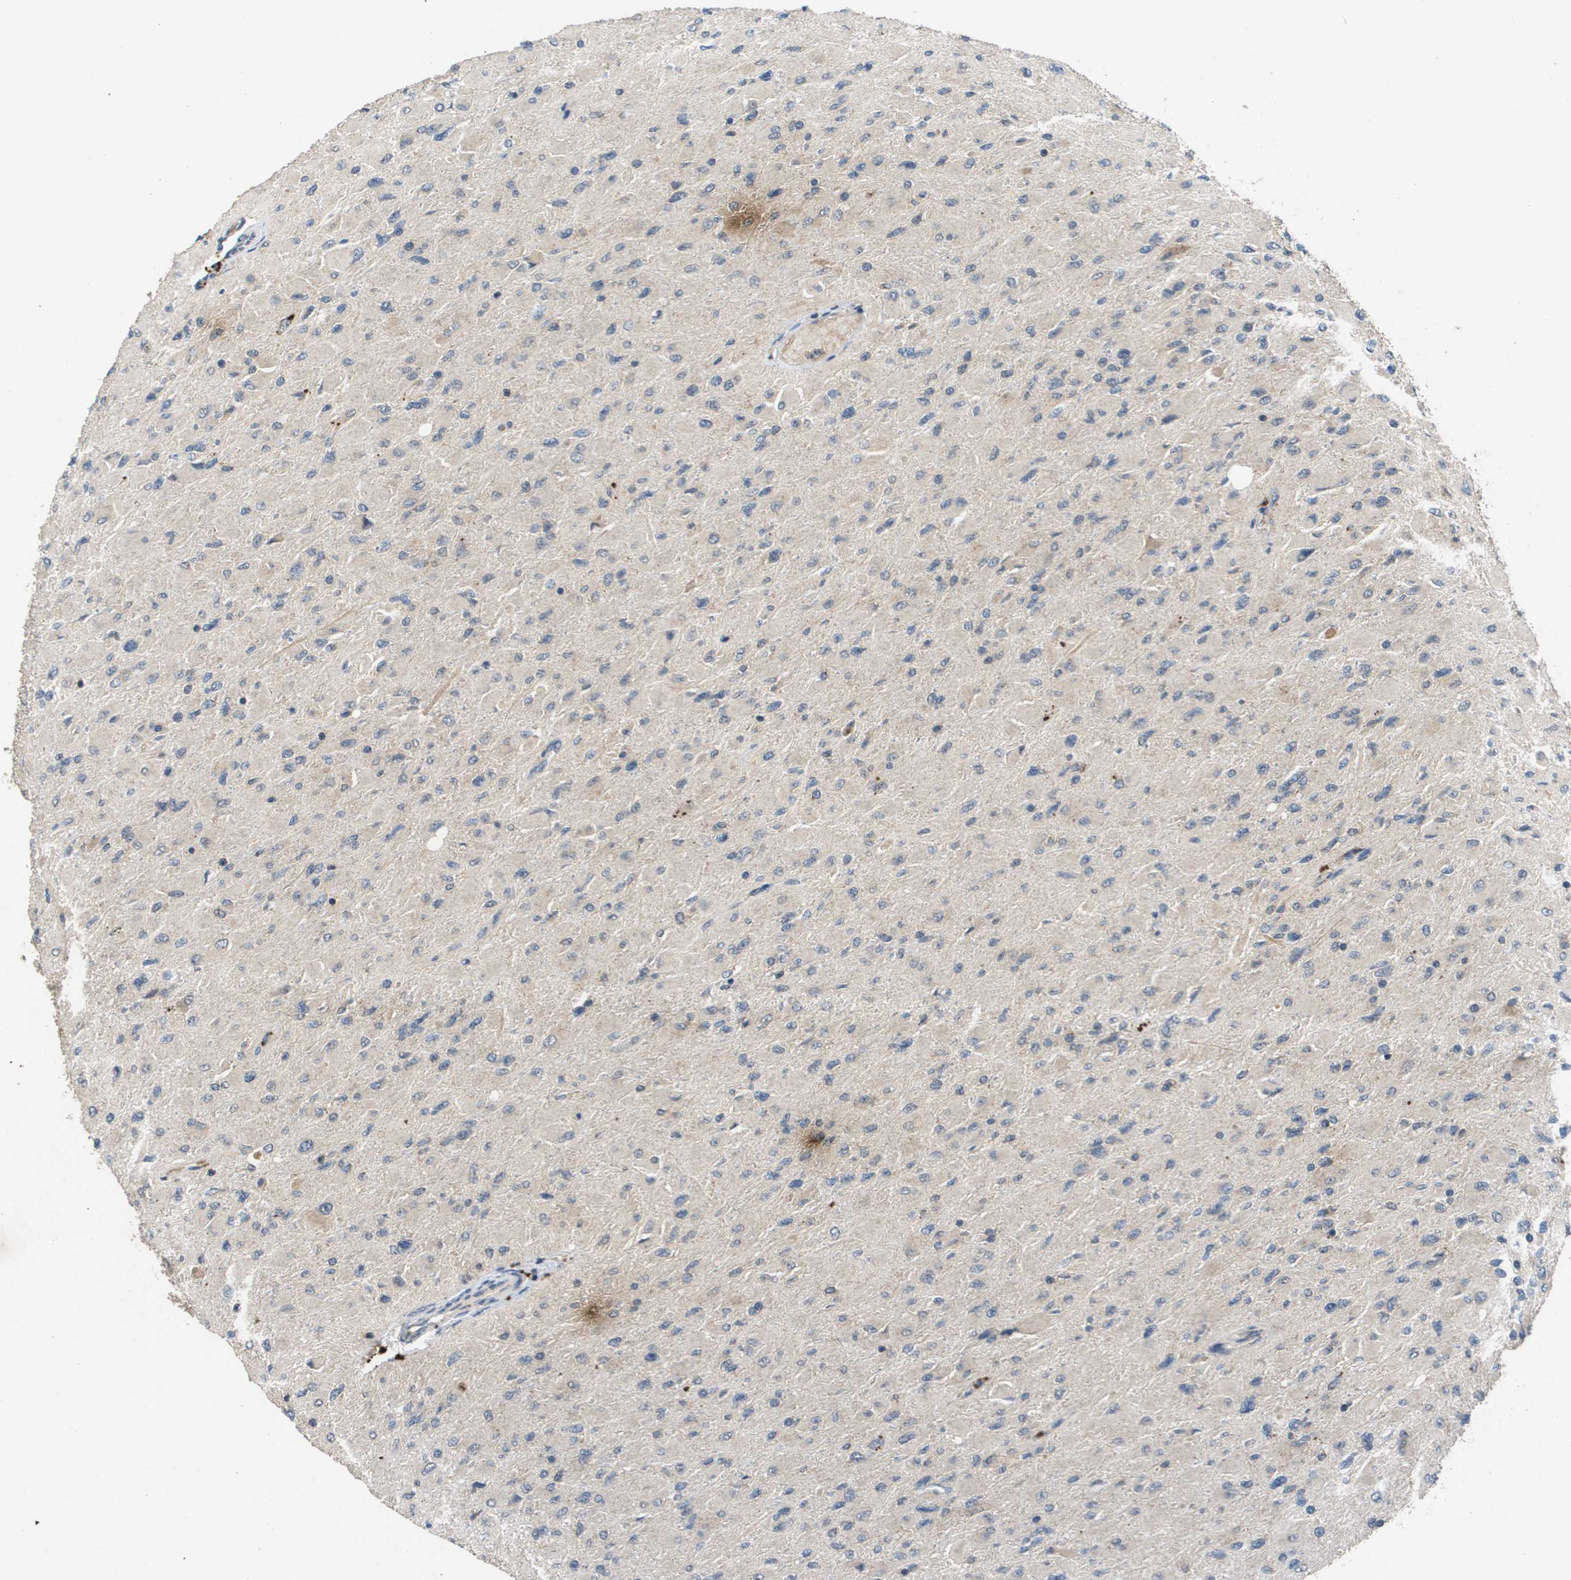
{"staining": {"intensity": "weak", "quantity": "<25%", "location": "cytoplasmic/membranous"}, "tissue": "glioma", "cell_type": "Tumor cells", "image_type": "cancer", "snomed": [{"axis": "morphology", "description": "Glioma, malignant, High grade"}, {"axis": "topography", "description": "Cerebral cortex"}], "caption": "A histopathology image of human malignant high-grade glioma is negative for staining in tumor cells.", "gene": "PROC", "patient": {"sex": "female", "age": 36}}